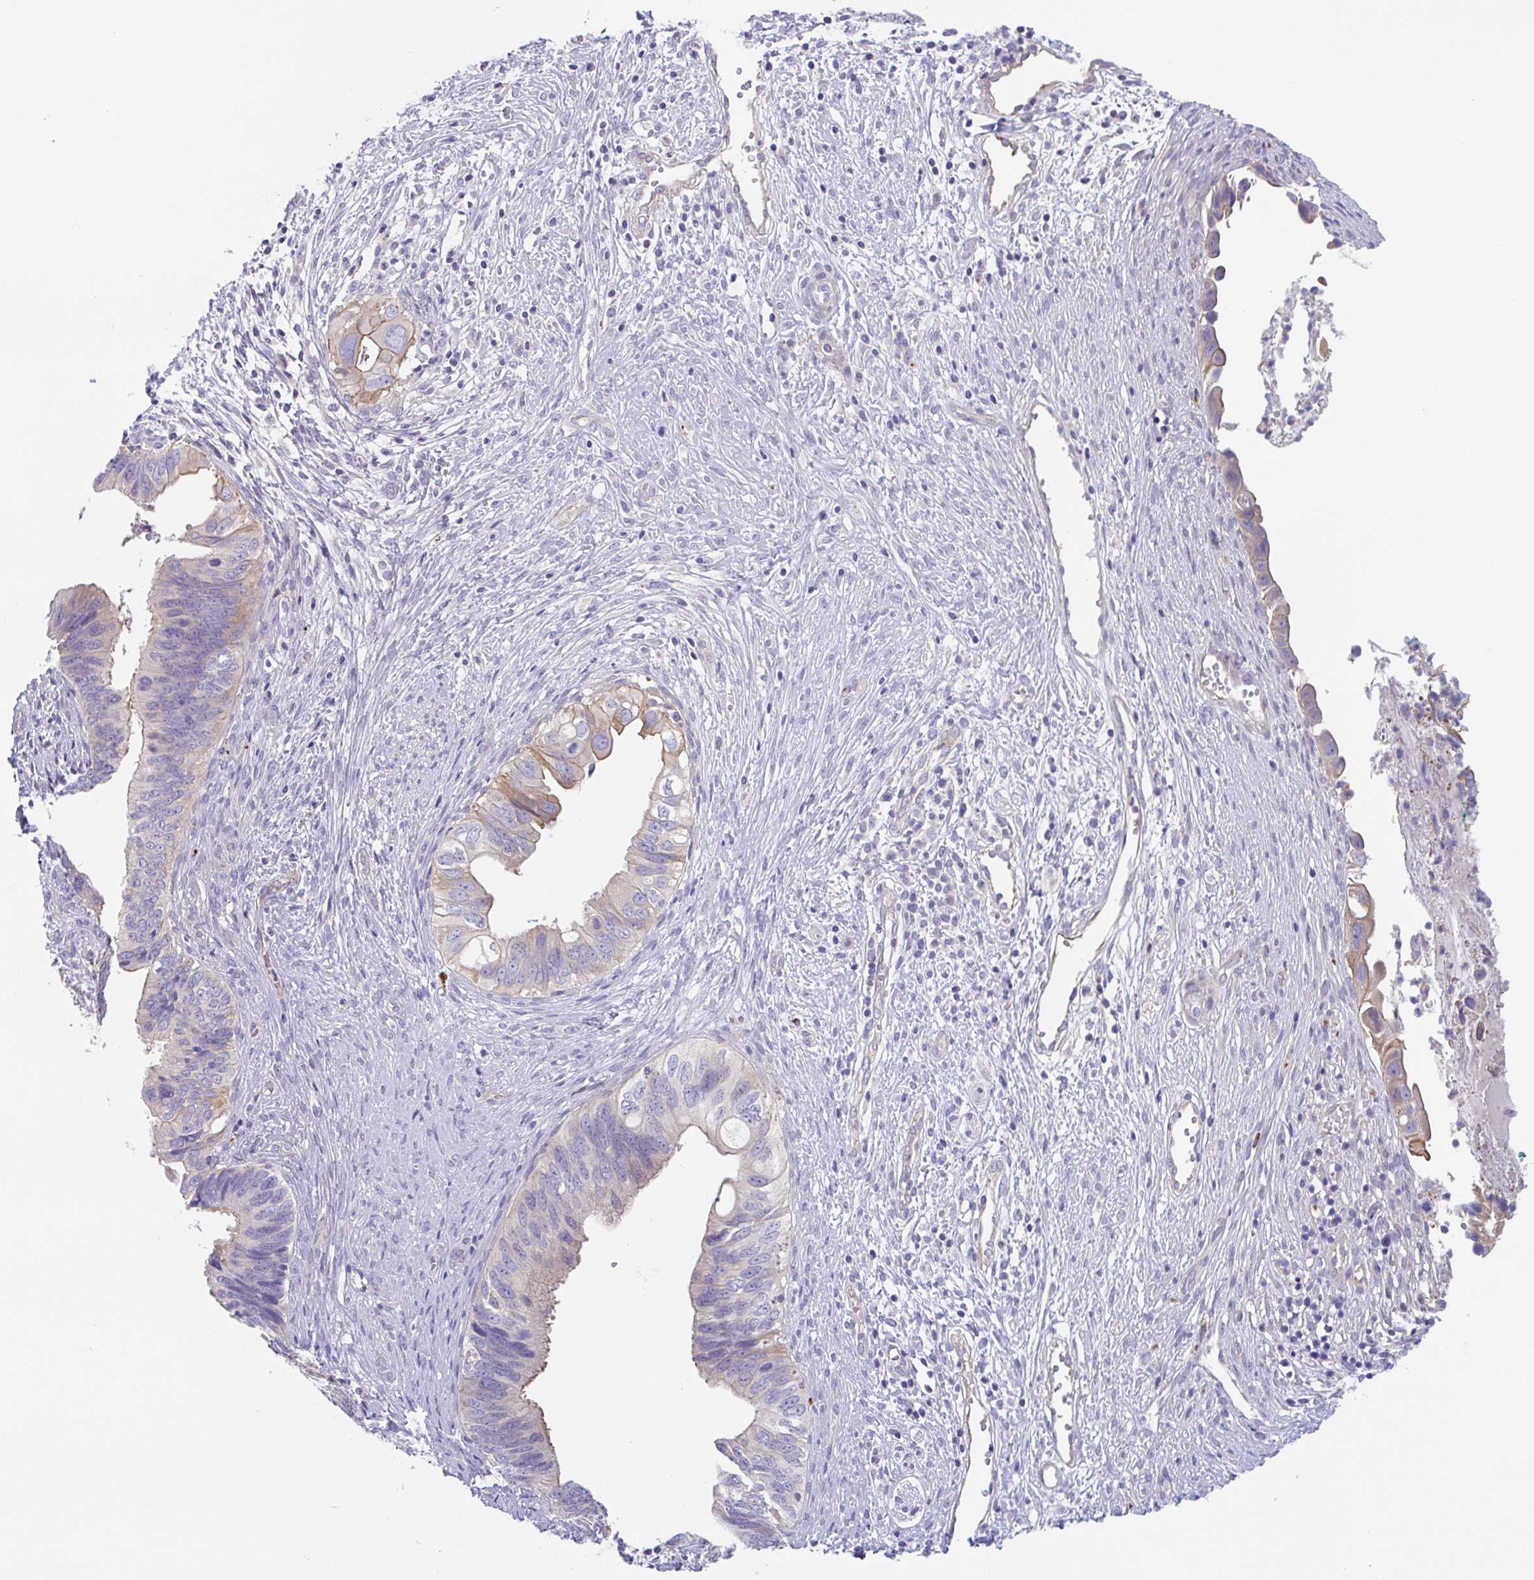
{"staining": {"intensity": "moderate", "quantity": "<25%", "location": "cytoplasmic/membranous"}, "tissue": "cervical cancer", "cell_type": "Tumor cells", "image_type": "cancer", "snomed": [{"axis": "morphology", "description": "Adenocarcinoma, NOS"}, {"axis": "topography", "description": "Cervix"}], "caption": "Protein analysis of adenocarcinoma (cervical) tissue reveals moderate cytoplasmic/membranous staining in about <25% of tumor cells.", "gene": "LENG9", "patient": {"sex": "female", "age": 42}}